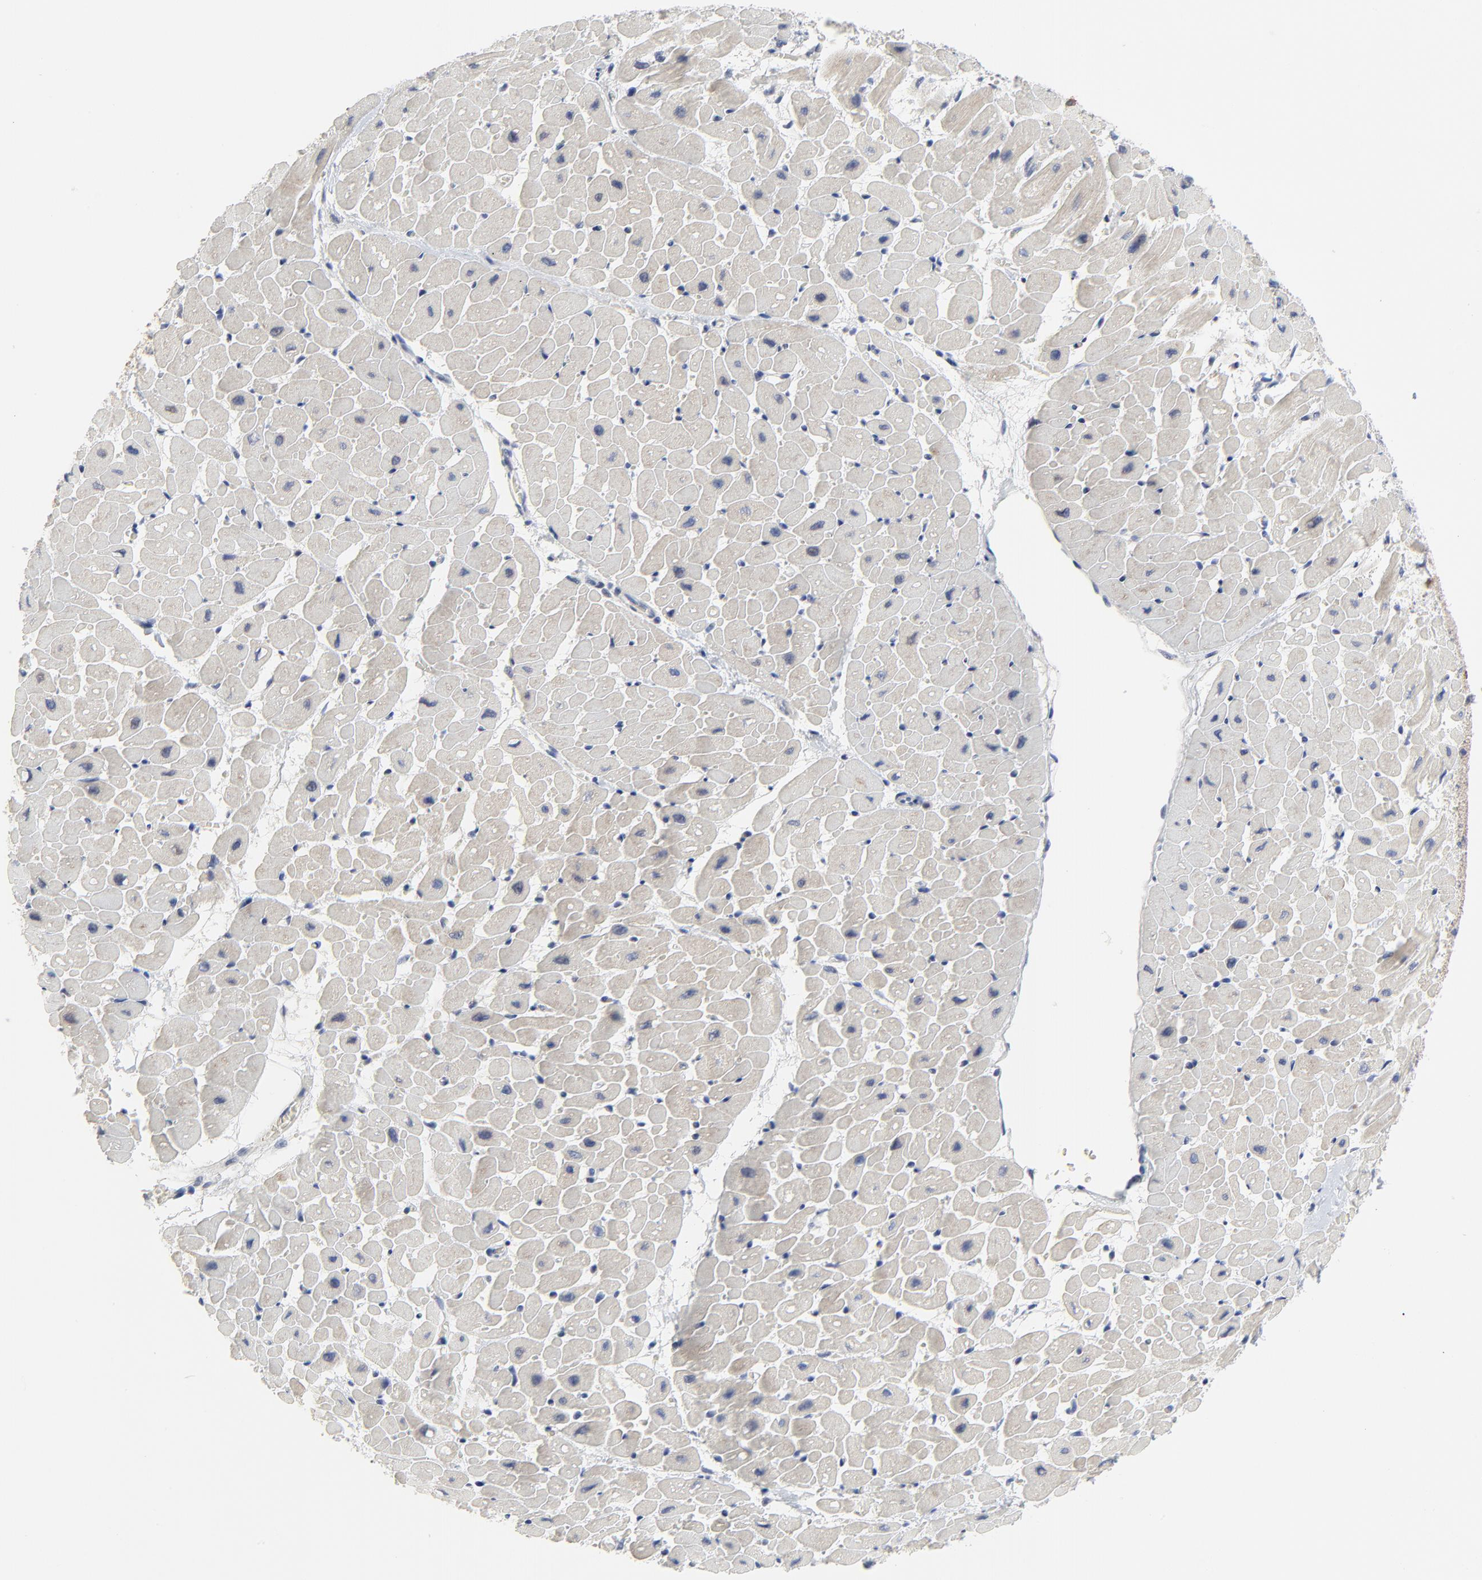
{"staining": {"intensity": "negative", "quantity": "none", "location": "none"}, "tissue": "heart muscle", "cell_type": "Cardiomyocytes", "image_type": "normal", "snomed": [{"axis": "morphology", "description": "Normal tissue, NOS"}, {"axis": "topography", "description": "Heart"}], "caption": "DAB immunohistochemical staining of benign human heart muscle exhibits no significant staining in cardiomyocytes.", "gene": "NLGN3", "patient": {"sex": "male", "age": 45}}